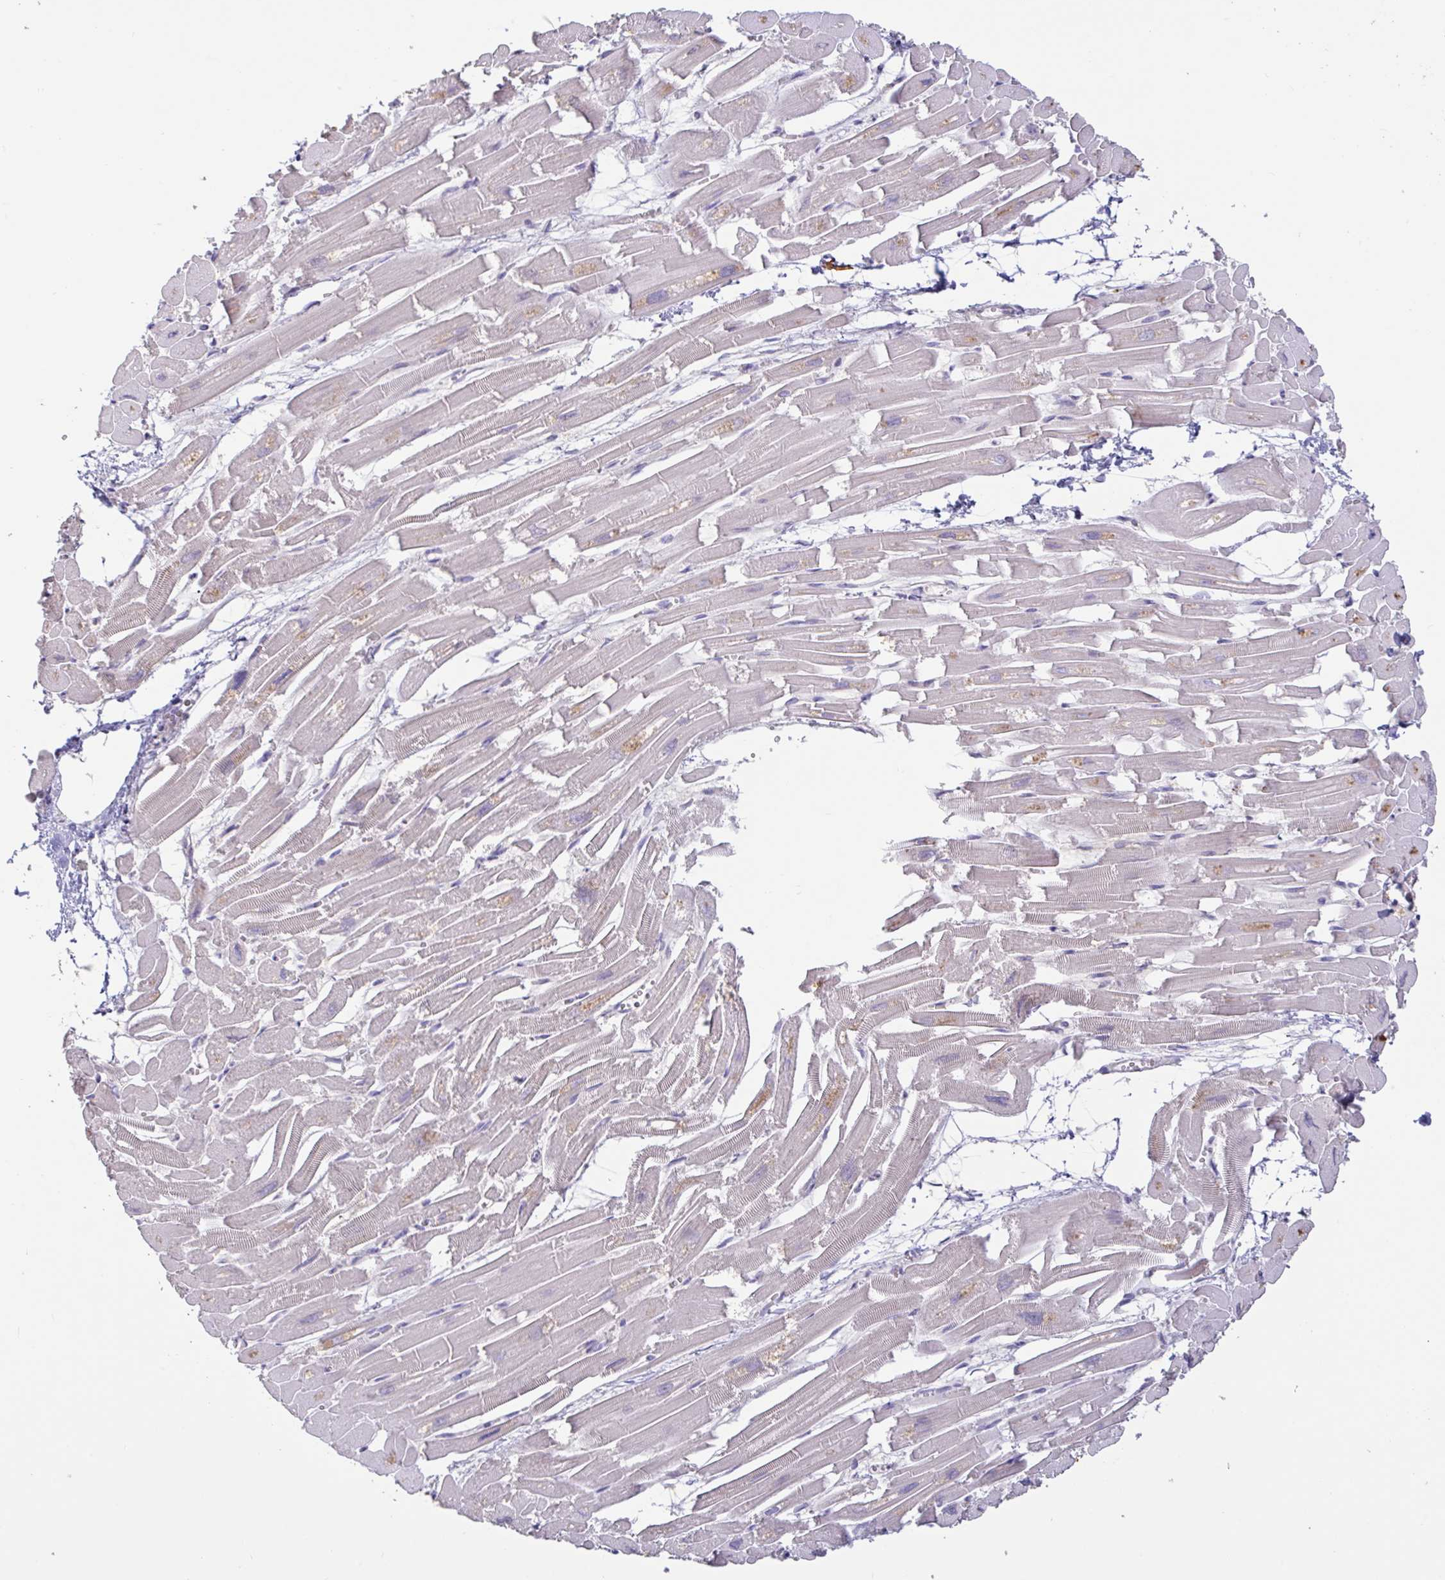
{"staining": {"intensity": "negative", "quantity": "none", "location": "none"}, "tissue": "heart muscle", "cell_type": "Cardiomyocytes", "image_type": "normal", "snomed": [{"axis": "morphology", "description": "Normal tissue, NOS"}, {"axis": "topography", "description": "Heart"}], "caption": "Immunohistochemical staining of normal human heart muscle exhibits no significant staining in cardiomyocytes. The staining is performed using DAB brown chromogen with nuclei counter-stained in using hematoxylin.", "gene": "PYGM", "patient": {"sex": "male", "age": 54}}